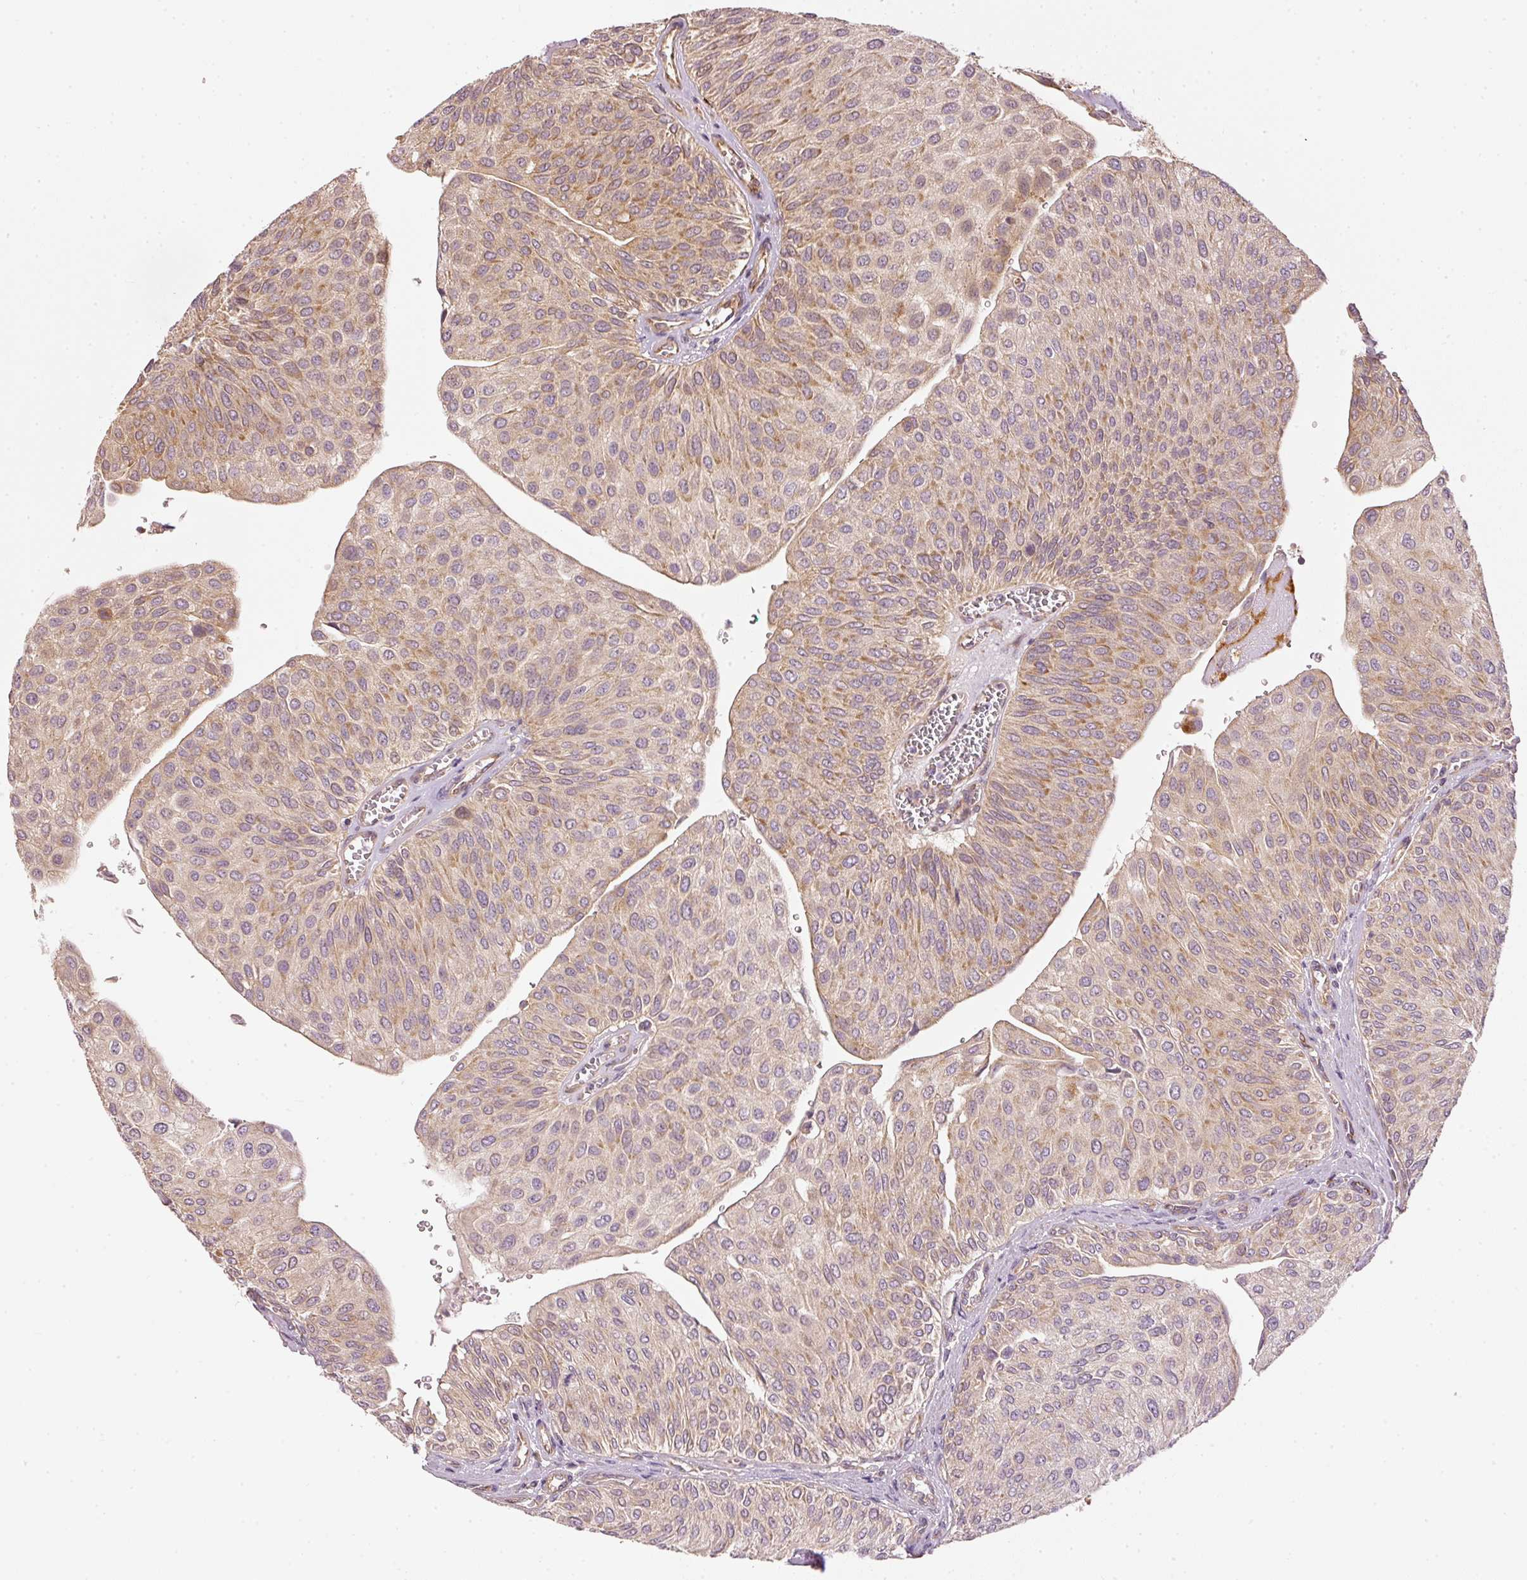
{"staining": {"intensity": "strong", "quantity": "25%-75%", "location": "cytoplasmic/membranous"}, "tissue": "urothelial cancer", "cell_type": "Tumor cells", "image_type": "cancer", "snomed": [{"axis": "morphology", "description": "Urothelial carcinoma, NOS"}, {"axis": "topography", "description": "Urinary bladder"}], "caption": "This is a histology image of immunohistochemistry (IHC) staining of transitional cell carcinoma, which shows strong expression in the cytoplasmic/membranous of tumor cells.", "gene": "MTHFD1L", "patient": {"sex": "male", "age": 67}}